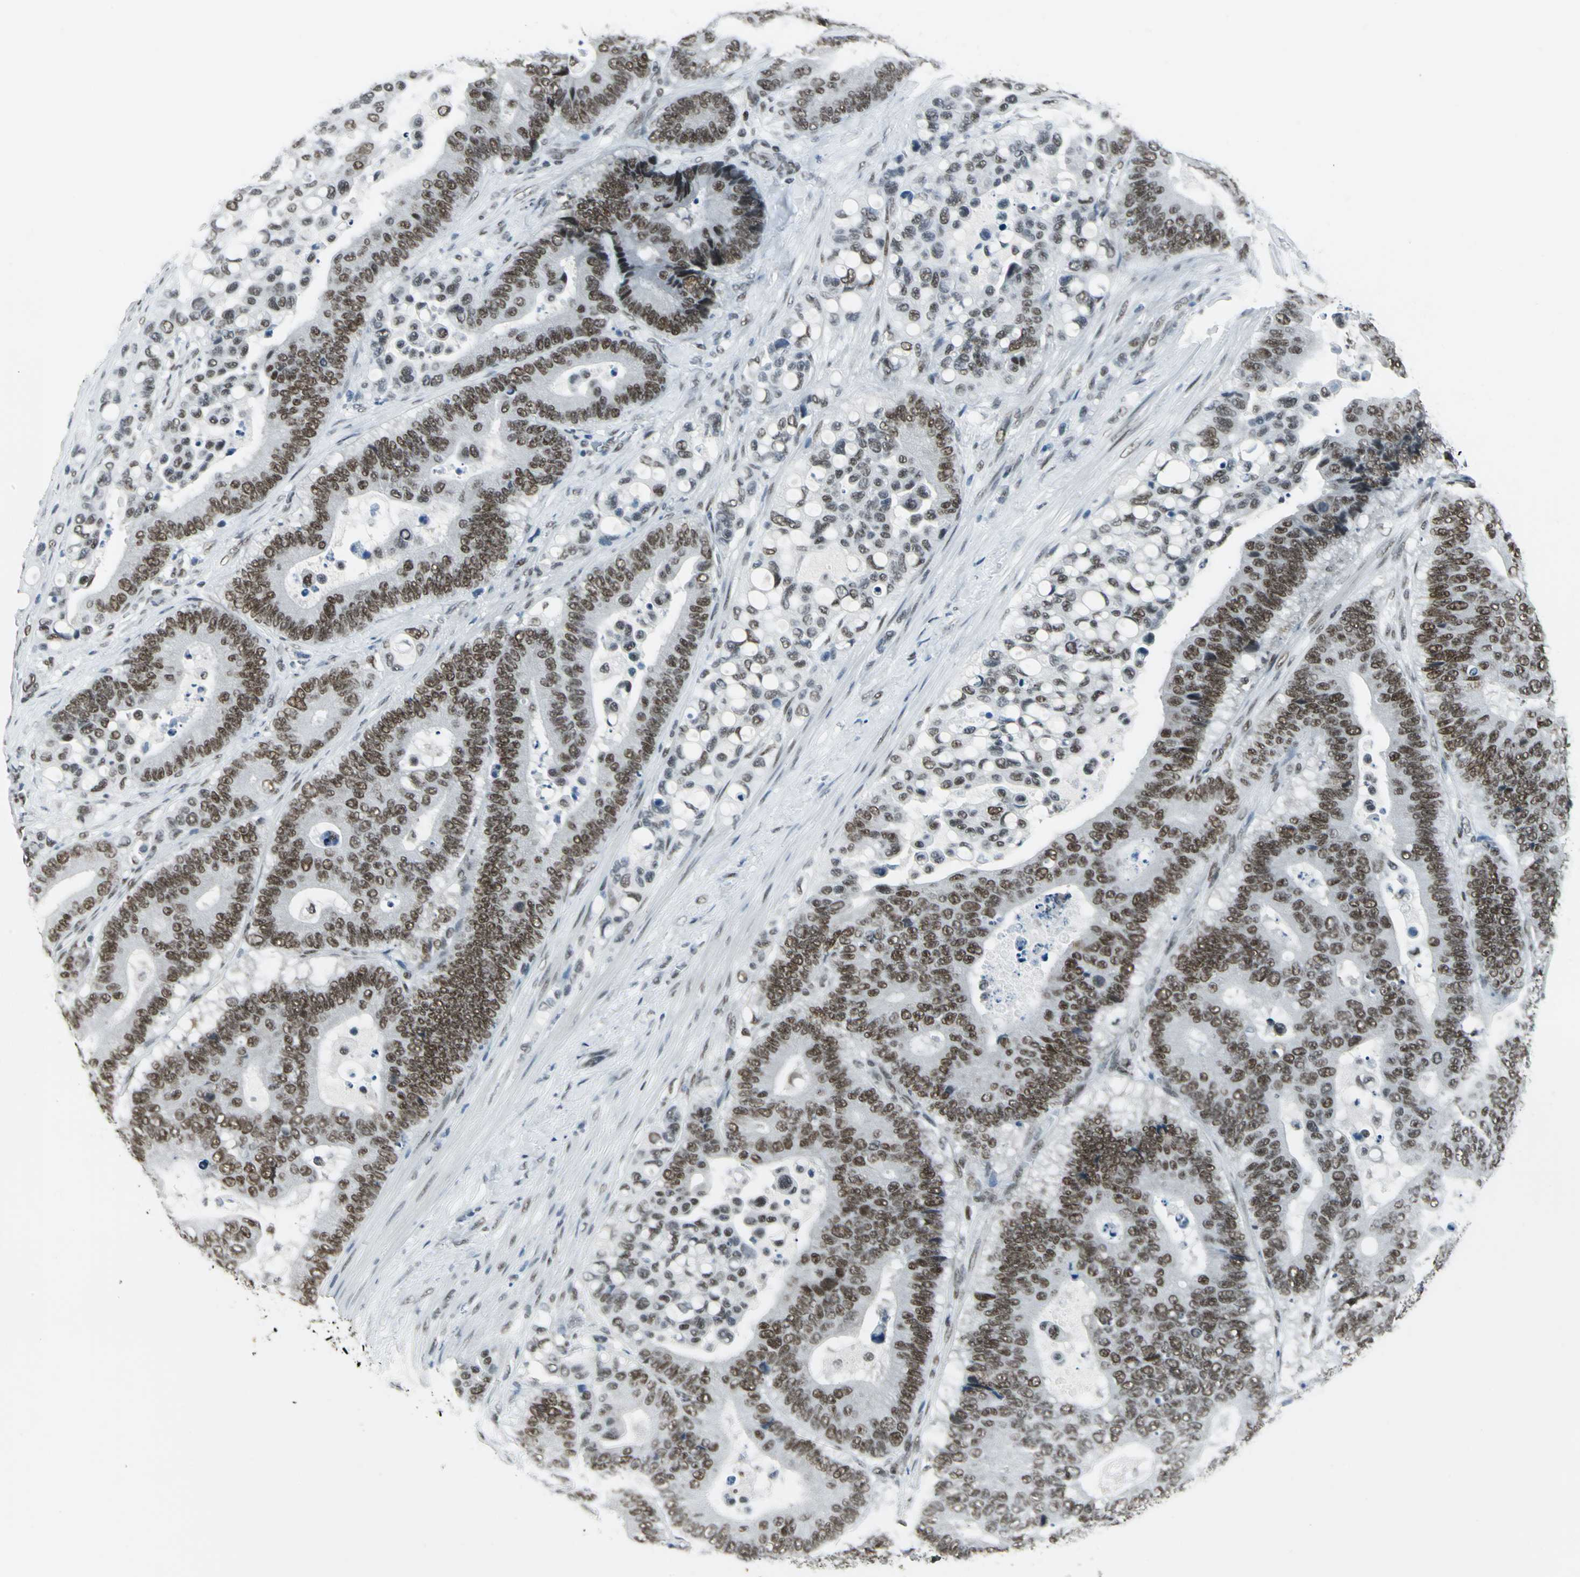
{"staining": {"intensity": "moderate", "quantity": ">75%", "location": "nuclear"}, "tissue": "colorectal cancer", "cell_type": "Tumor cells", "image_type": "cancer", "snomed": [{"axis": "morphology", "description": "Normal tissue, NOS"}, {"axis": "morphology", "description": "Adenocarcinoma, NOS"}, {"axis": "topography", "description": "Colon"}], "caption": "This is an image of immunohistochemistry (IHC) staining of colorectal cancer (adenocarcinoma), which shows moderate expression in the nuclear of tumor cells.", "gene": "ADNP", "patient": {"sex": "male", "age": 82}}